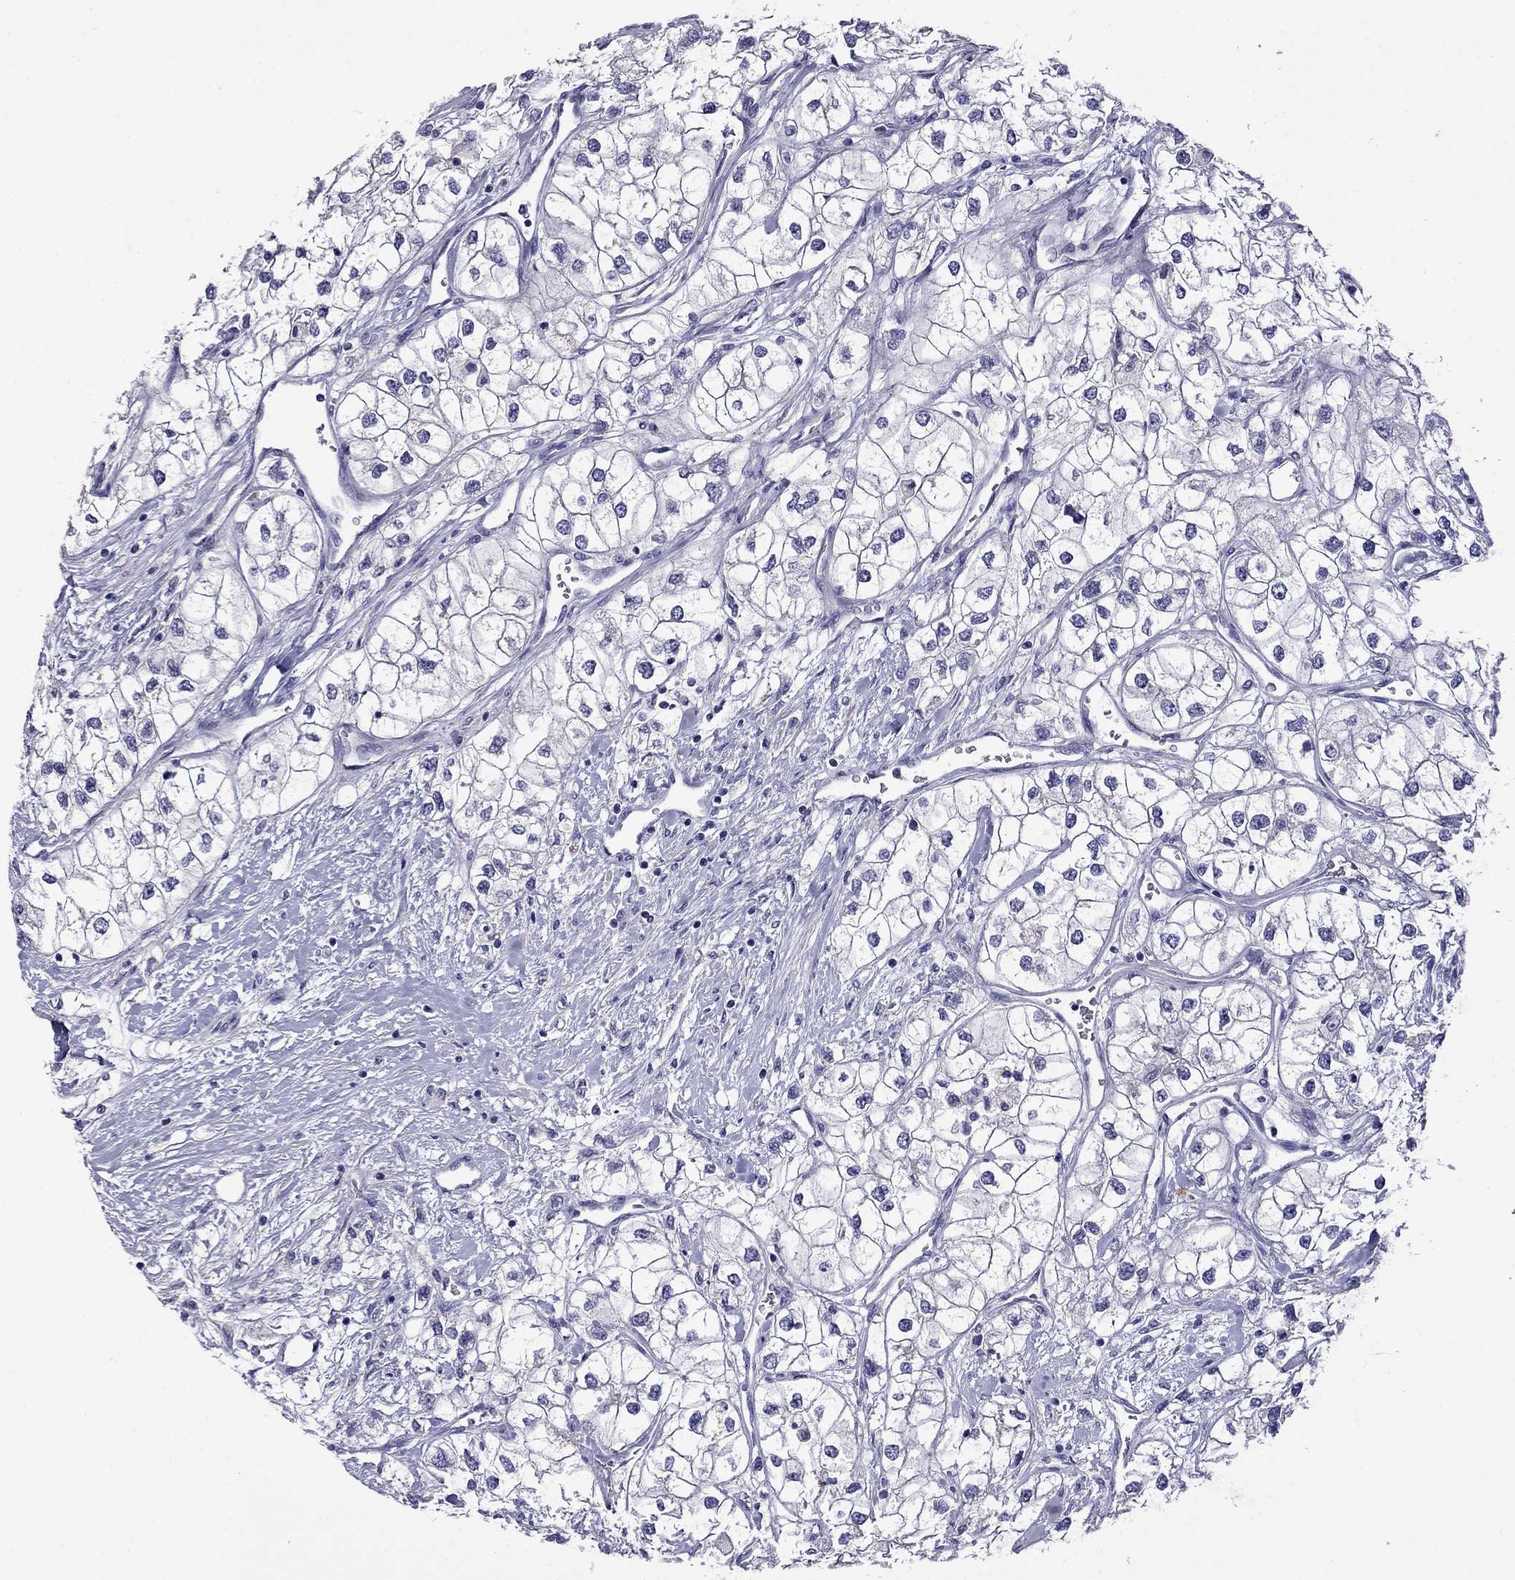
{"staining": {"intensity": "negative", "quantity": "none", "location": "none"}, "tissue": "renal cancer", "cell_type": "Tumor cells", "image_type": "cancer", "snomed": [{"axis": "morphology", "description": "Adenocarcinoma, NOS"}, {"axis": "topography", "description": "Kidney"}], "caption": "Tumor cells show no significant positivity in renal cancer (adenocarcinoma). Nuclei are stained in blue.", "gene": "STAR", "patient": {"sex": "male", "age": 59}}